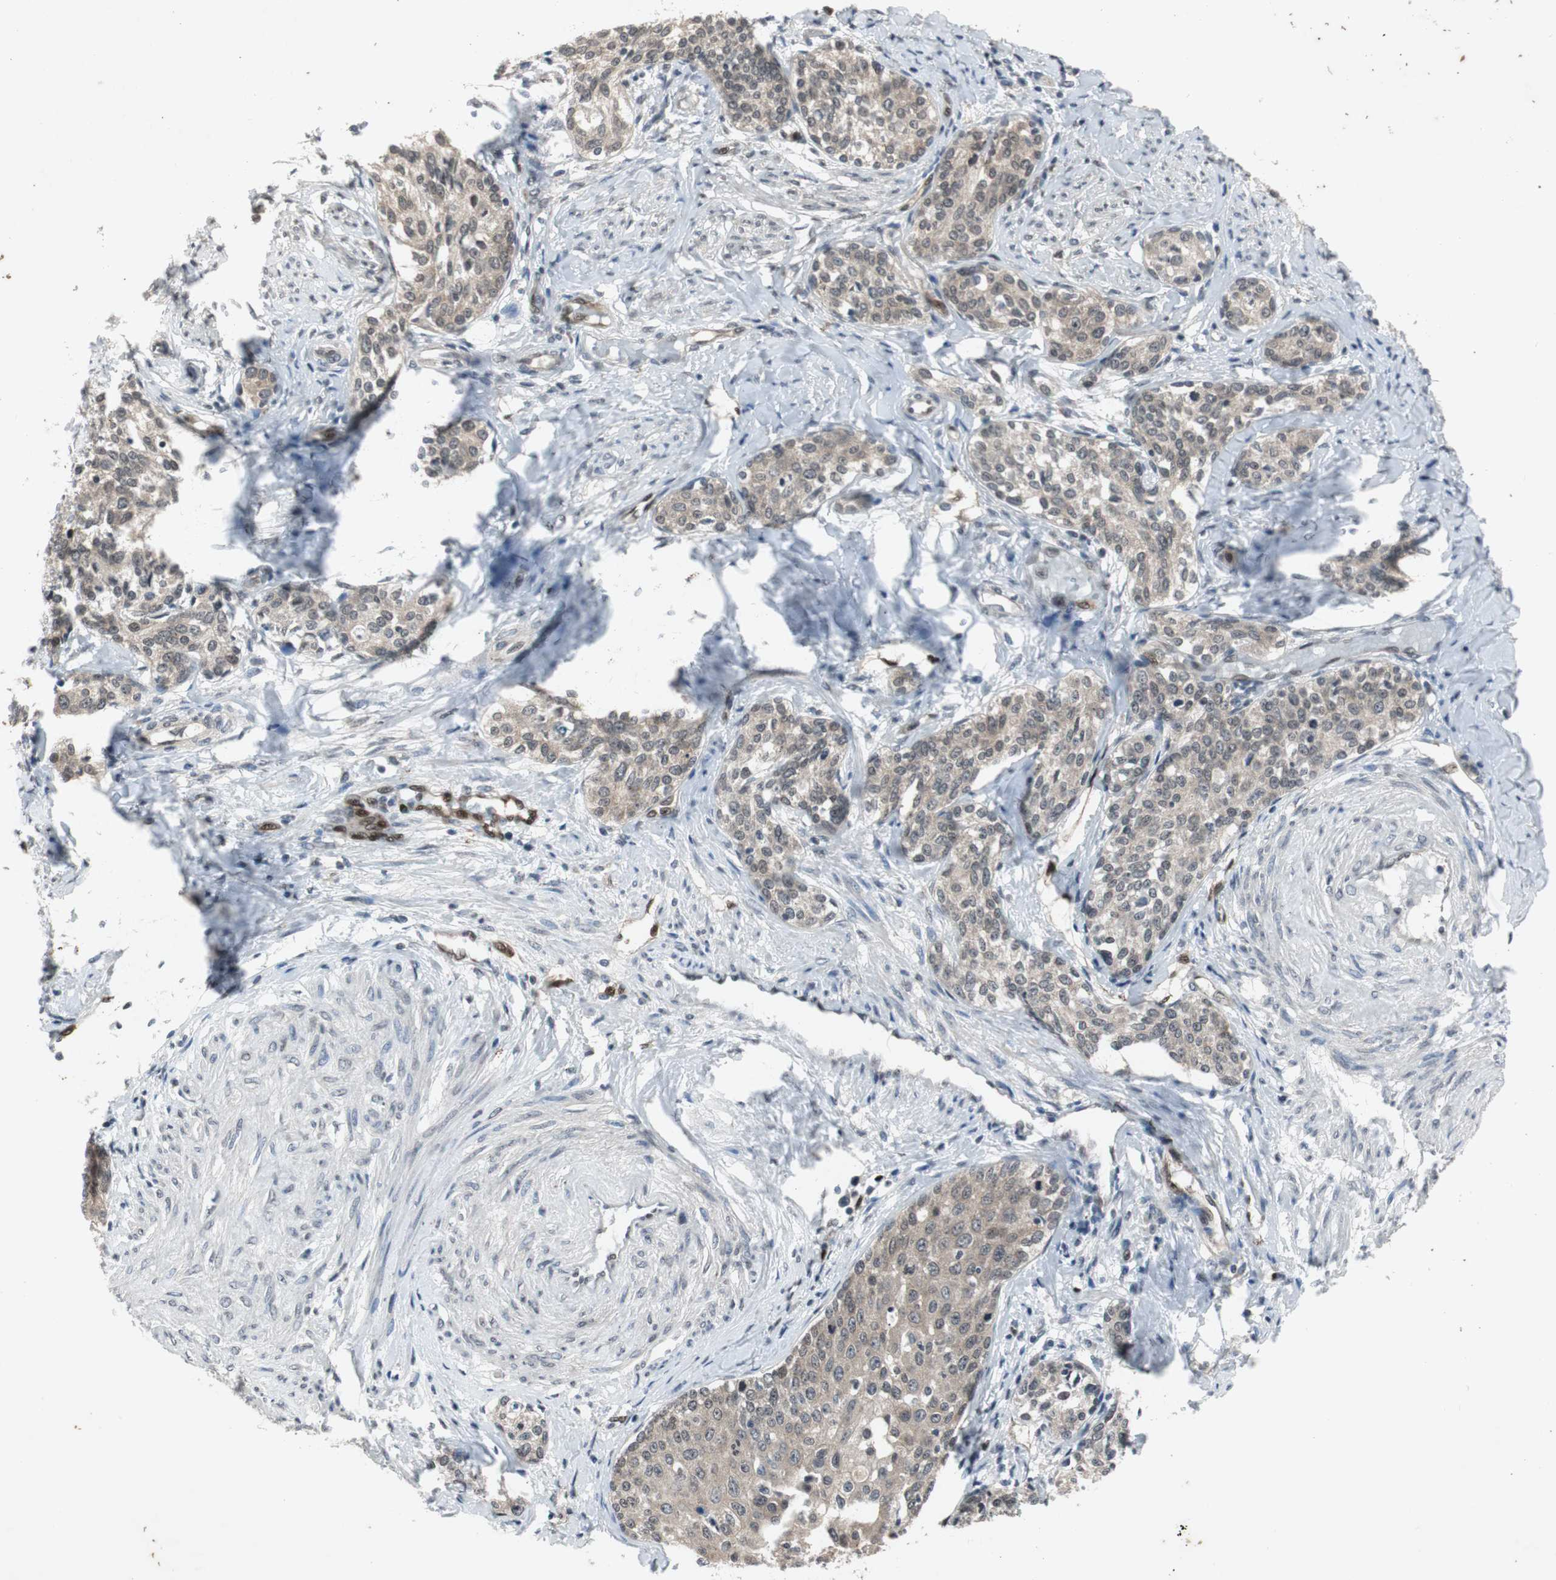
{"staining": {"intensity": "weak", "quantity": ">75%", "location": "cytoplasmic/membranous"}, "tissue": "cervical cancer", "cell_type": "Tumor cells", "image_type": "cancer", "snomed": [{"axis": "morphology", "description": "Squamous cell carcinoma, NOS"}, {"axis": "morphology", "description": "Adenocarcinoma, NOS"}, {"axis": "topography", "description": "Cervix"}], "caption": "High-magnification brightfield microscopy of cervical cancer (adenocarcinoma) stained with DAB (brown) and counterstained with hematoxylin (blue). tumor cells exhibit weak cytoplasmic/membranous expression is seen in approximately>75% of cells. (brown staining indicates protein expression, while blue staining denotes nuclei).", "gene": "SMAD1", "patient": {"sex": "female", "age": 52}}